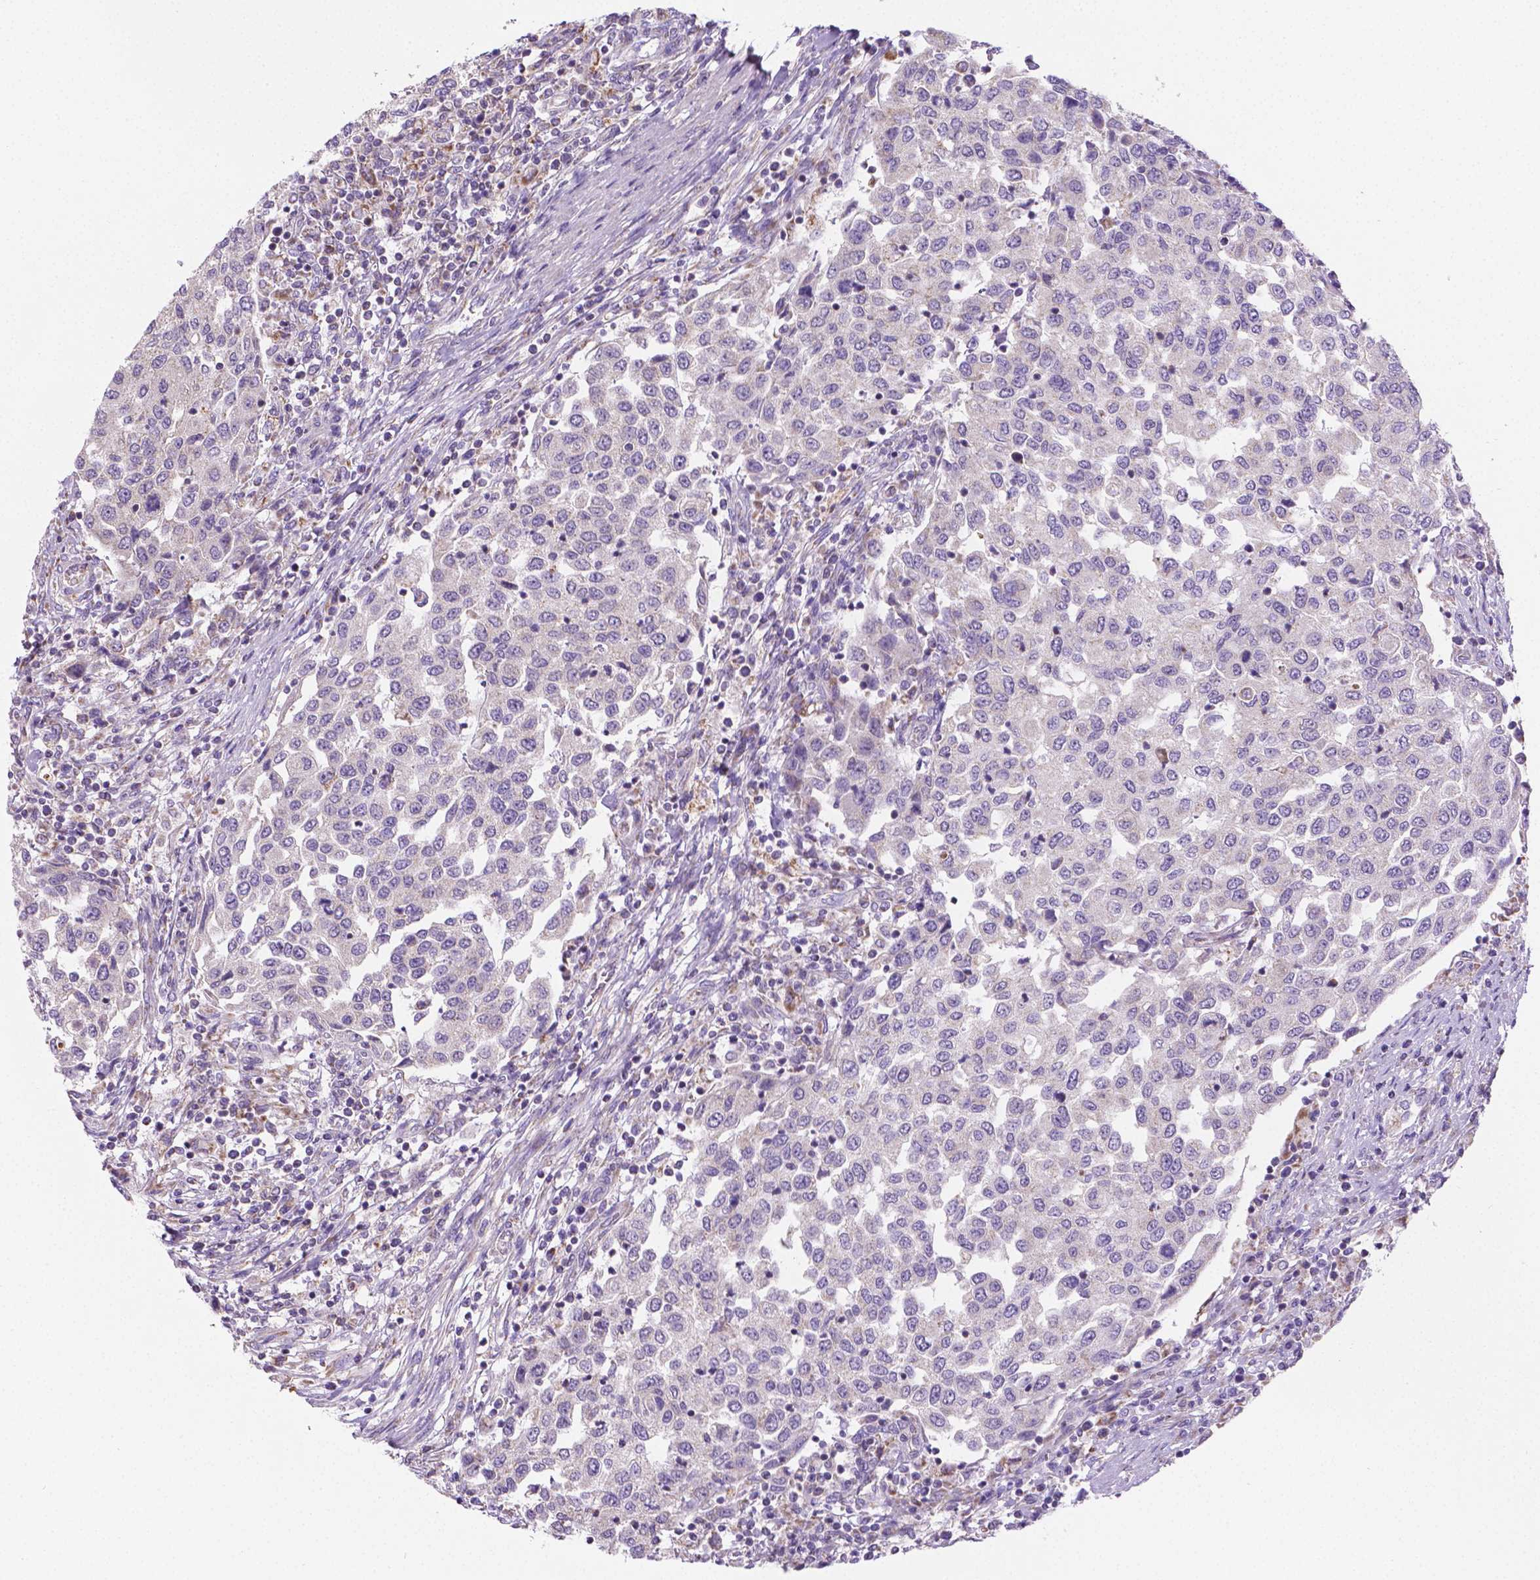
{"staining": {"intensity": "negative", "quantity": "none", "location": "none"}, "tissue": "urothelial cancer", "cell_type": "Tumor cells", "image_type": "cancer", "snomed": [{"axis": "morphology", "description": "Urothelial carcinoma, High grade"}, {"axis": "topography", "description": "Urinary bladder"}], "caption": "This micrograph is of urothelial cancer stained with immunohistochemistry (IHC) to label a protein in brown with the nuclei are counter-stained blue. There is no positivity in tumor cells. Nuclei are stained in blue.", "gene": "CSPG5", "patient": {"sex": "female", "age": 78}}